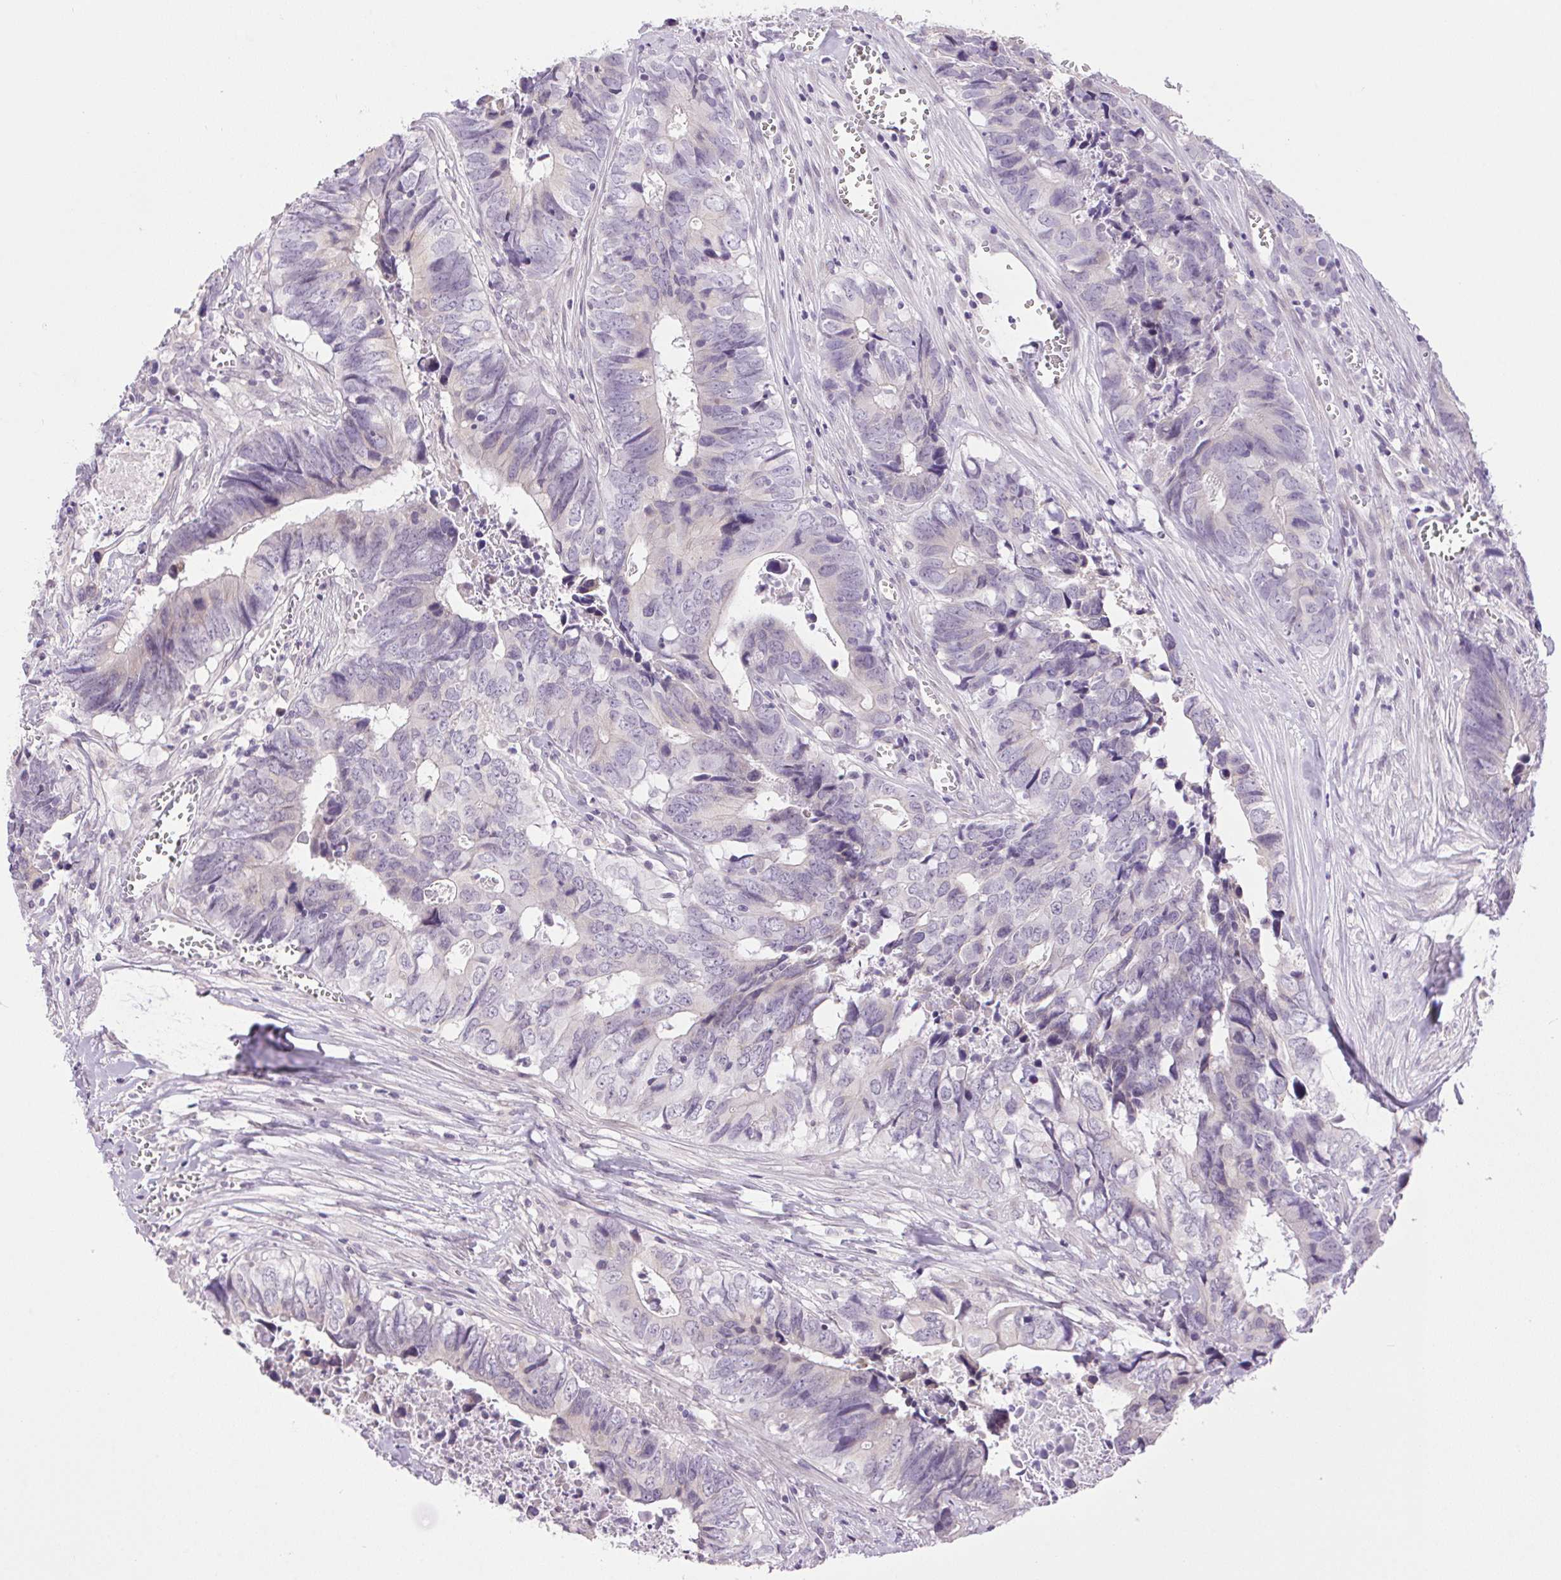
{"staining": {"intensity": "negative", "quantity": "none", "location": "none"}, "tissue": "colorectal cancer", "cell_type": "Tumor cells", "image_type": "cancer", "snomed": [{"axis": "morphology", "description": "Adenocarcinoma, NOS"}, {"axis": "topography", "description": "Colon"}], "caption": "A photomicrograph of colorectal adenocarcinoma stained for a protein displays no brown staining in tumor cells.", "gene": "SMIM13", "patient": {"sex": "female", "age": 82}}